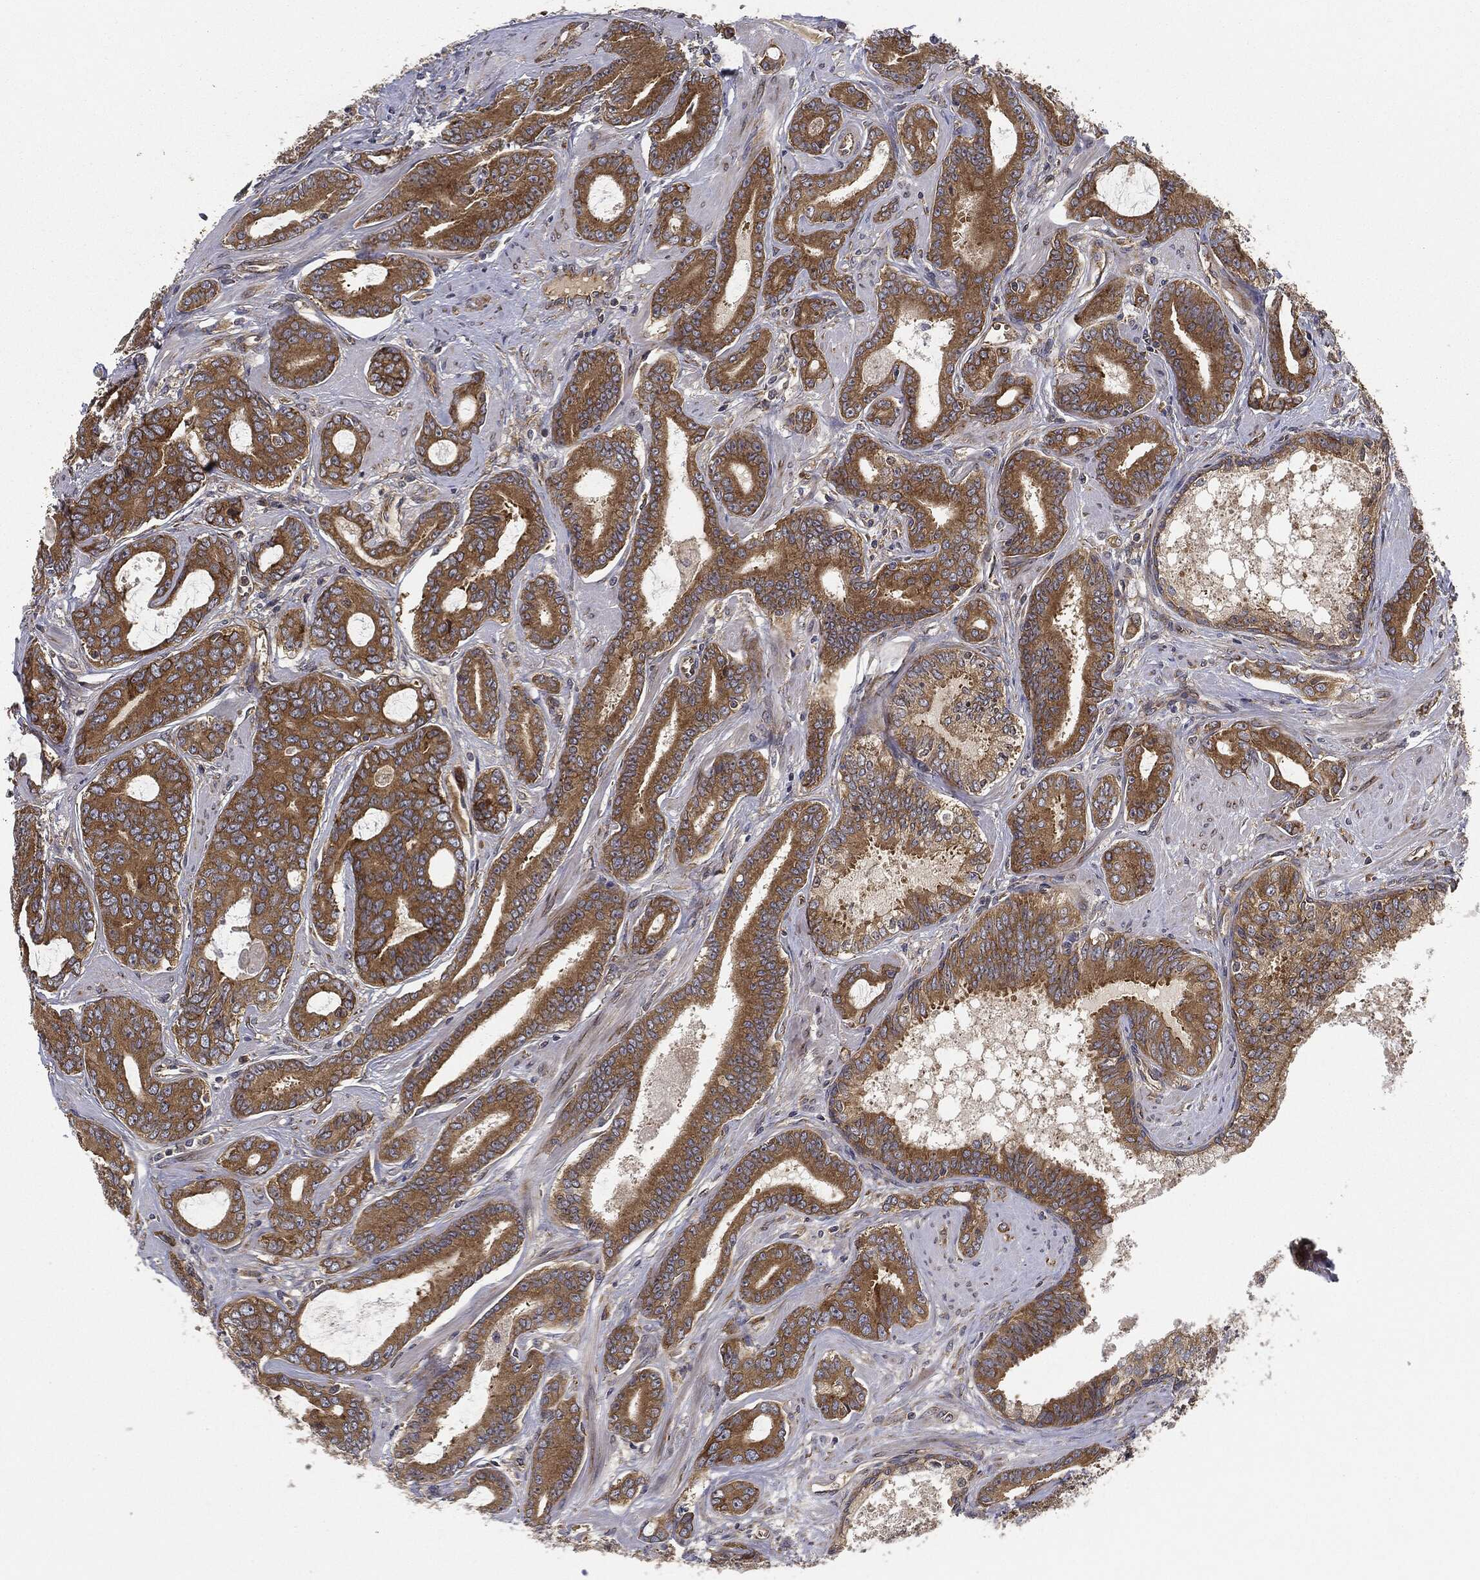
{"staining": {"intensity": "strong", "quantity": ">75%", "location": "cytoplasmic/membranous"}, "tissue": "prostate cancer", "cell_type": "Tumor cells", "image_type": "cancer", "snomed": [{"axis": "morphology", "description": "Adenocarcinoma, NOS"}, {"axis": "topography", "description": "Prostate"}], "caption": "Immunohistochemical staining of prostate adenocarcinoma shows strong cytoplasmic/membranous protein staining in approximately >75% of tumor cells. The protein of interest is stained brown, and the nuclei are stained in blue (DAB IHC with brightfield microscopy, high magnification).", "gene": "EIF2AK2", "patient": {"sex": "male", "age": 55}}